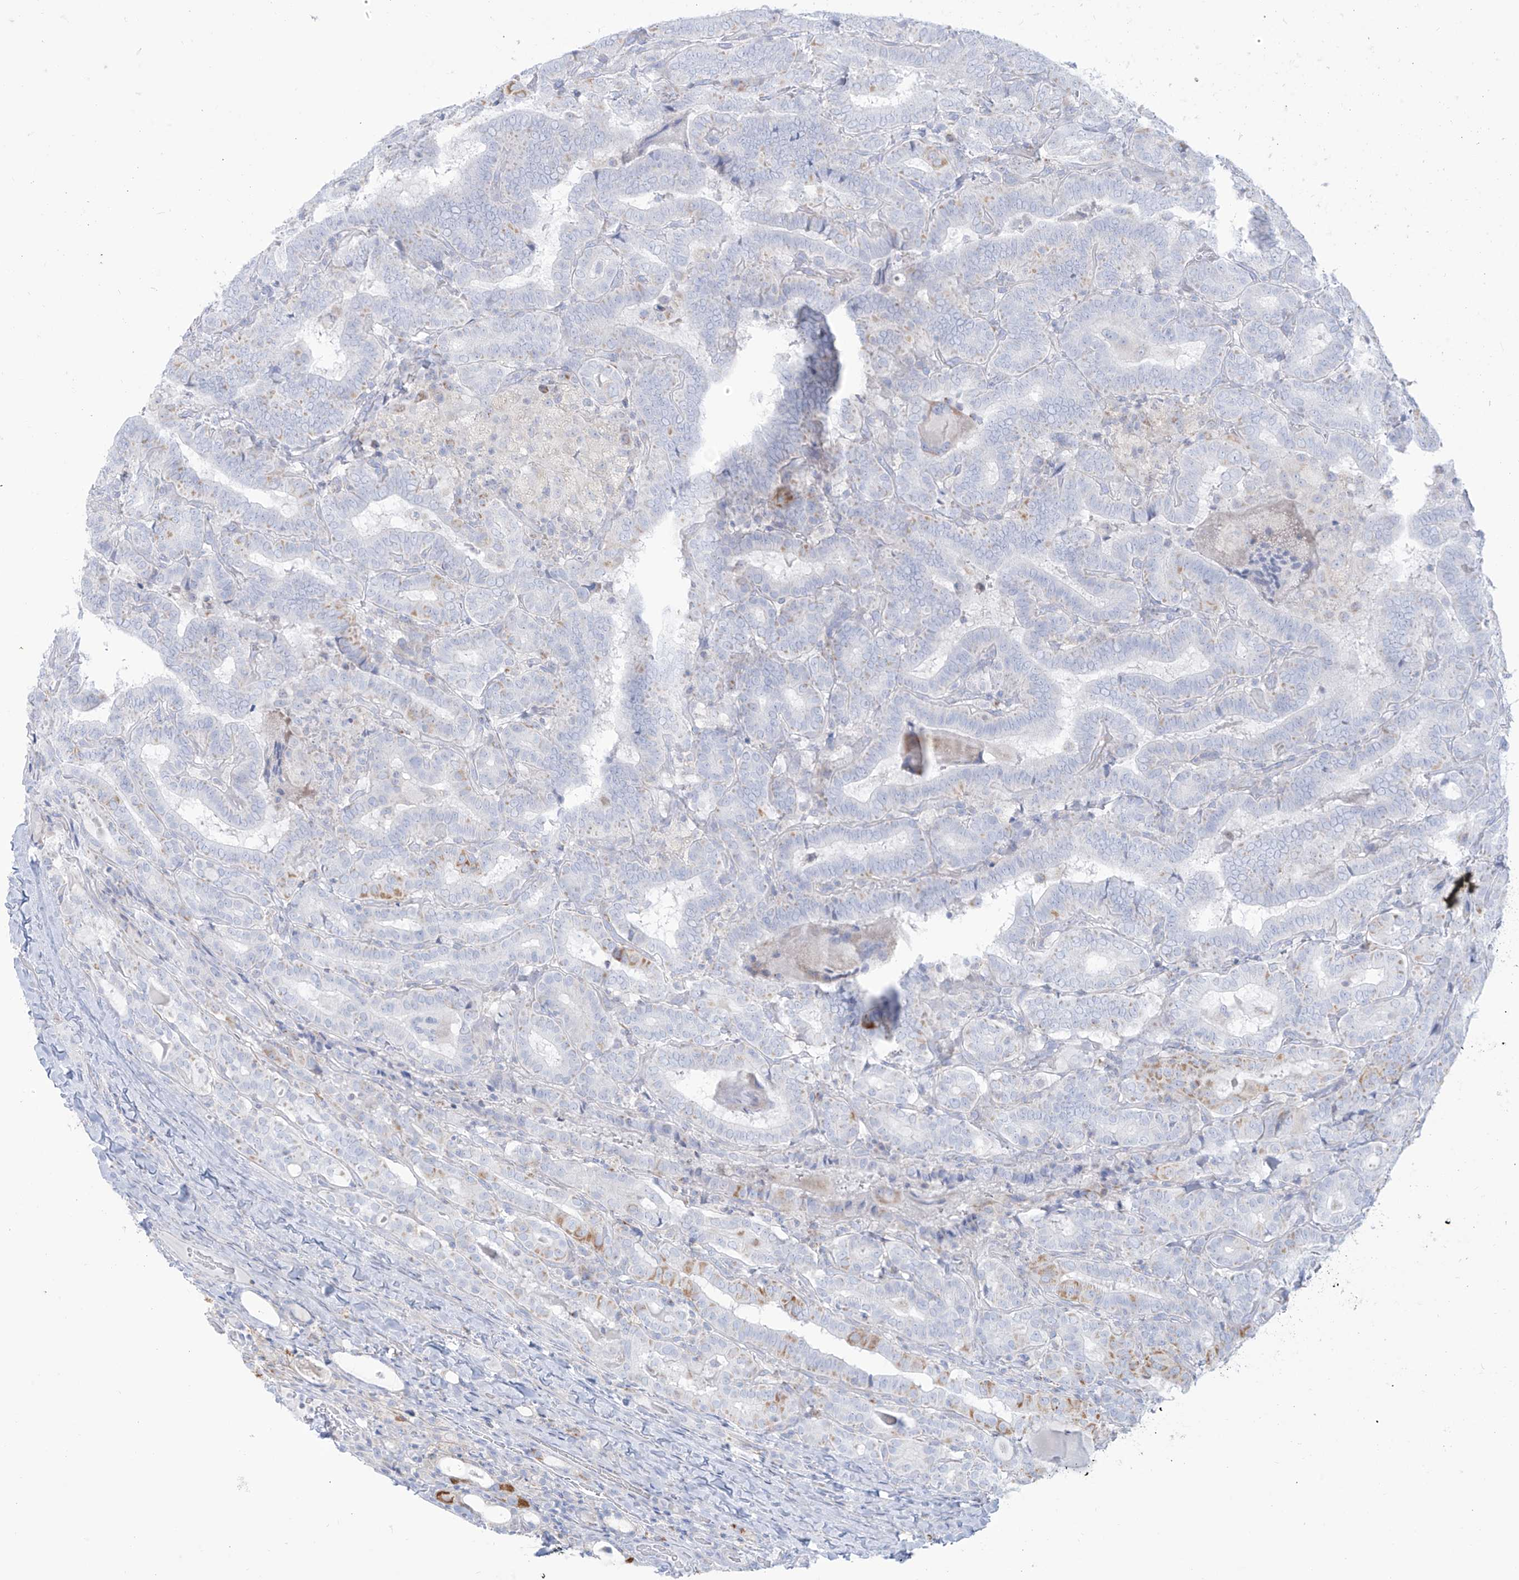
{"staining": {"intensity": "negative", "quantity": "none", "location": "none"}, "tissue": "thyroid cancer", "cell_type": "Tumor cells", "image_type": "cancer", "snomed": [{"axis": "morphology", "description": "Papillary adenocarcinoma, NOS"}, {"axis": "topography", "description": "Thyroid gland"}], "caption": "Tumor cells show no significant expression in papillary adenocarcinoma (thyroid).", "gene": "SLC26A3", "patient": {"sex": "female", "age": 72}}